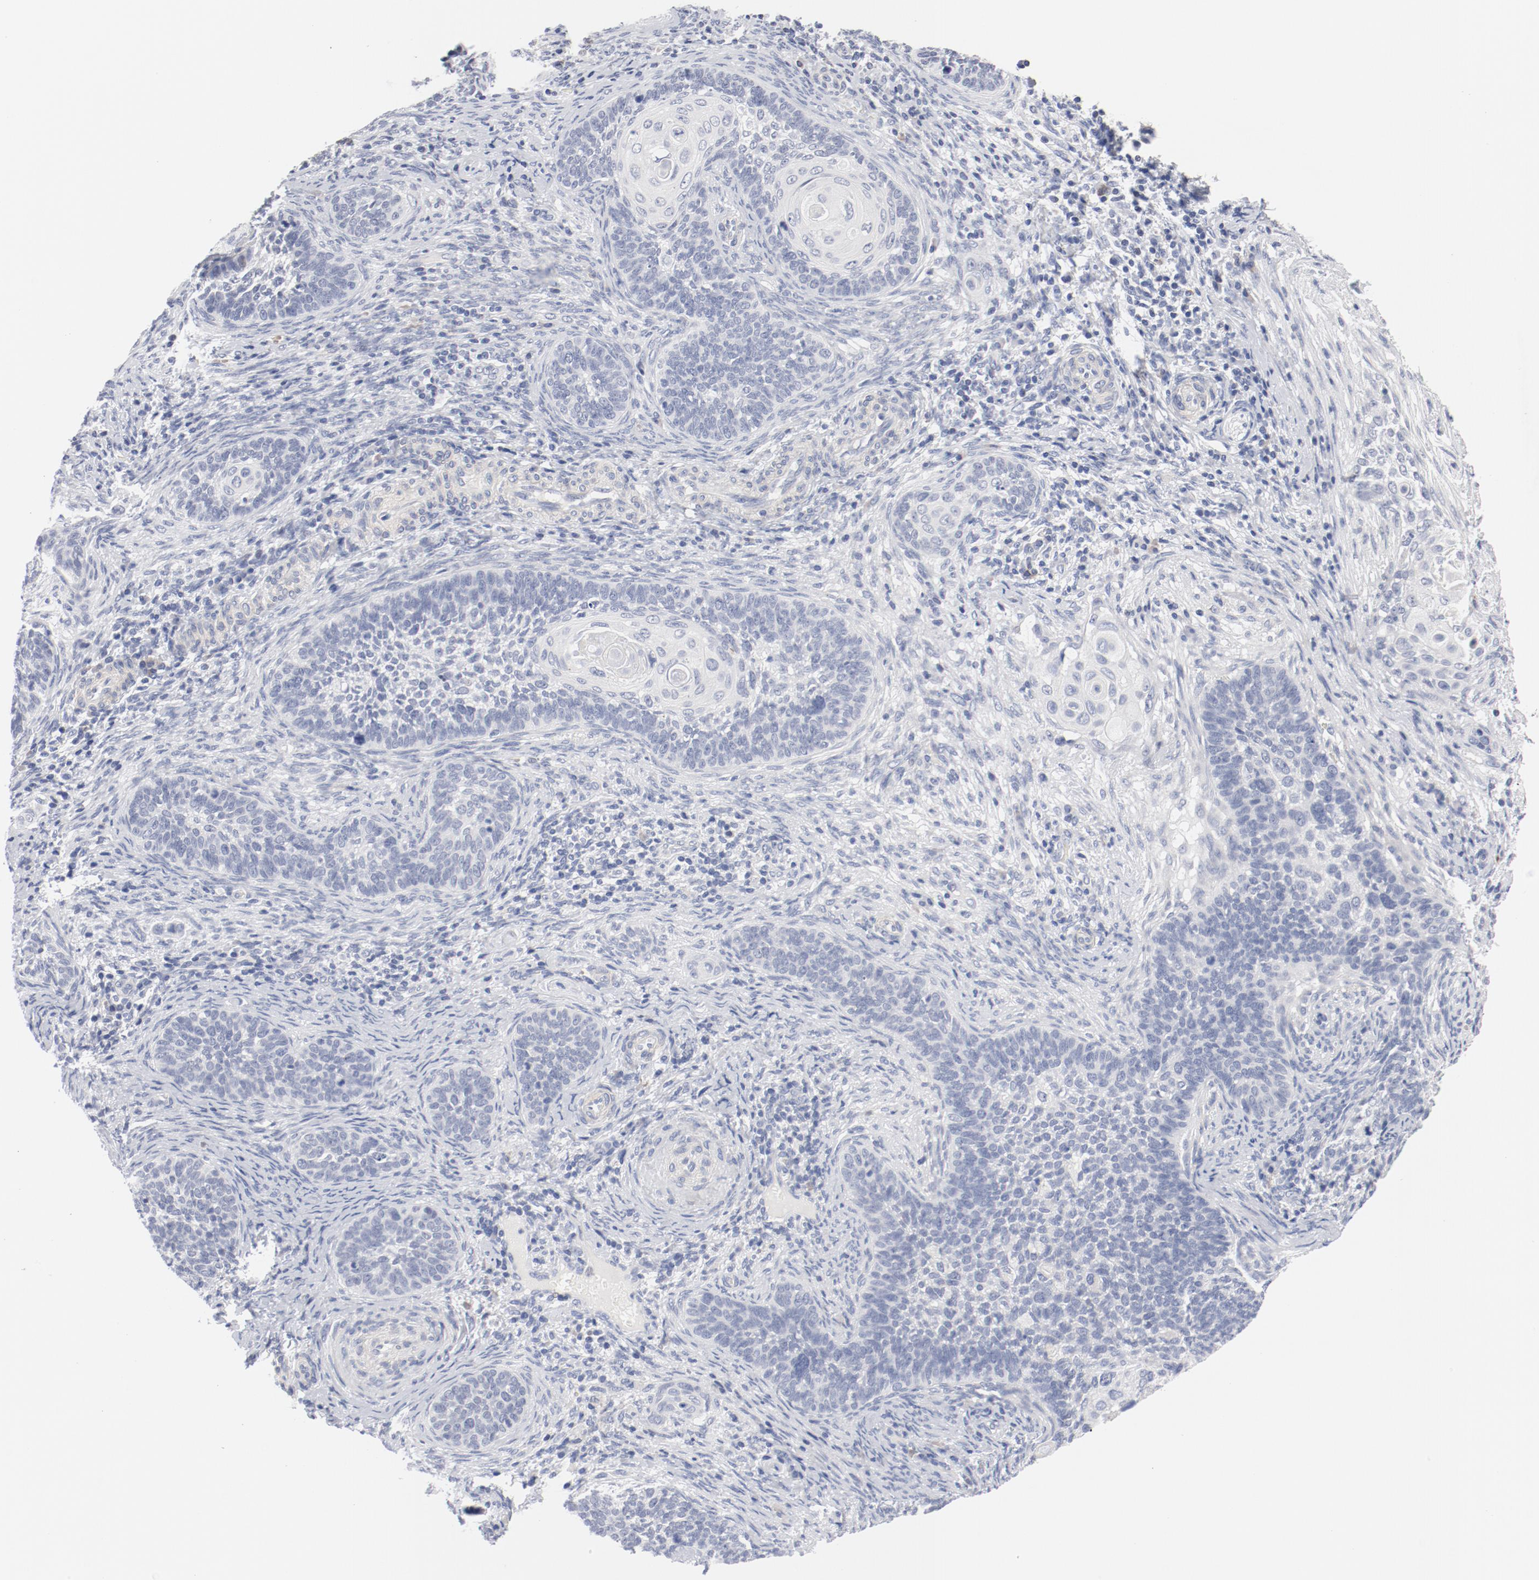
{"staining": {"intensity": "negative", "quantity": "none", "location": "none"}, "tissue": "cervical cancer", "cell_type": "Tumor cells", "image_type": "cancer", "snomed": [{"axis": "morphology", "description": "Squamous cell carcinoma, NOS"}, {"axis": "topography", "description": "Cervix"}], "caption": "The image exhibits no staining of tumor cells in cervical squamous cell carcinoma.", "gene": "KCNK13", "patient": {"sex": "female", "age": 33}}